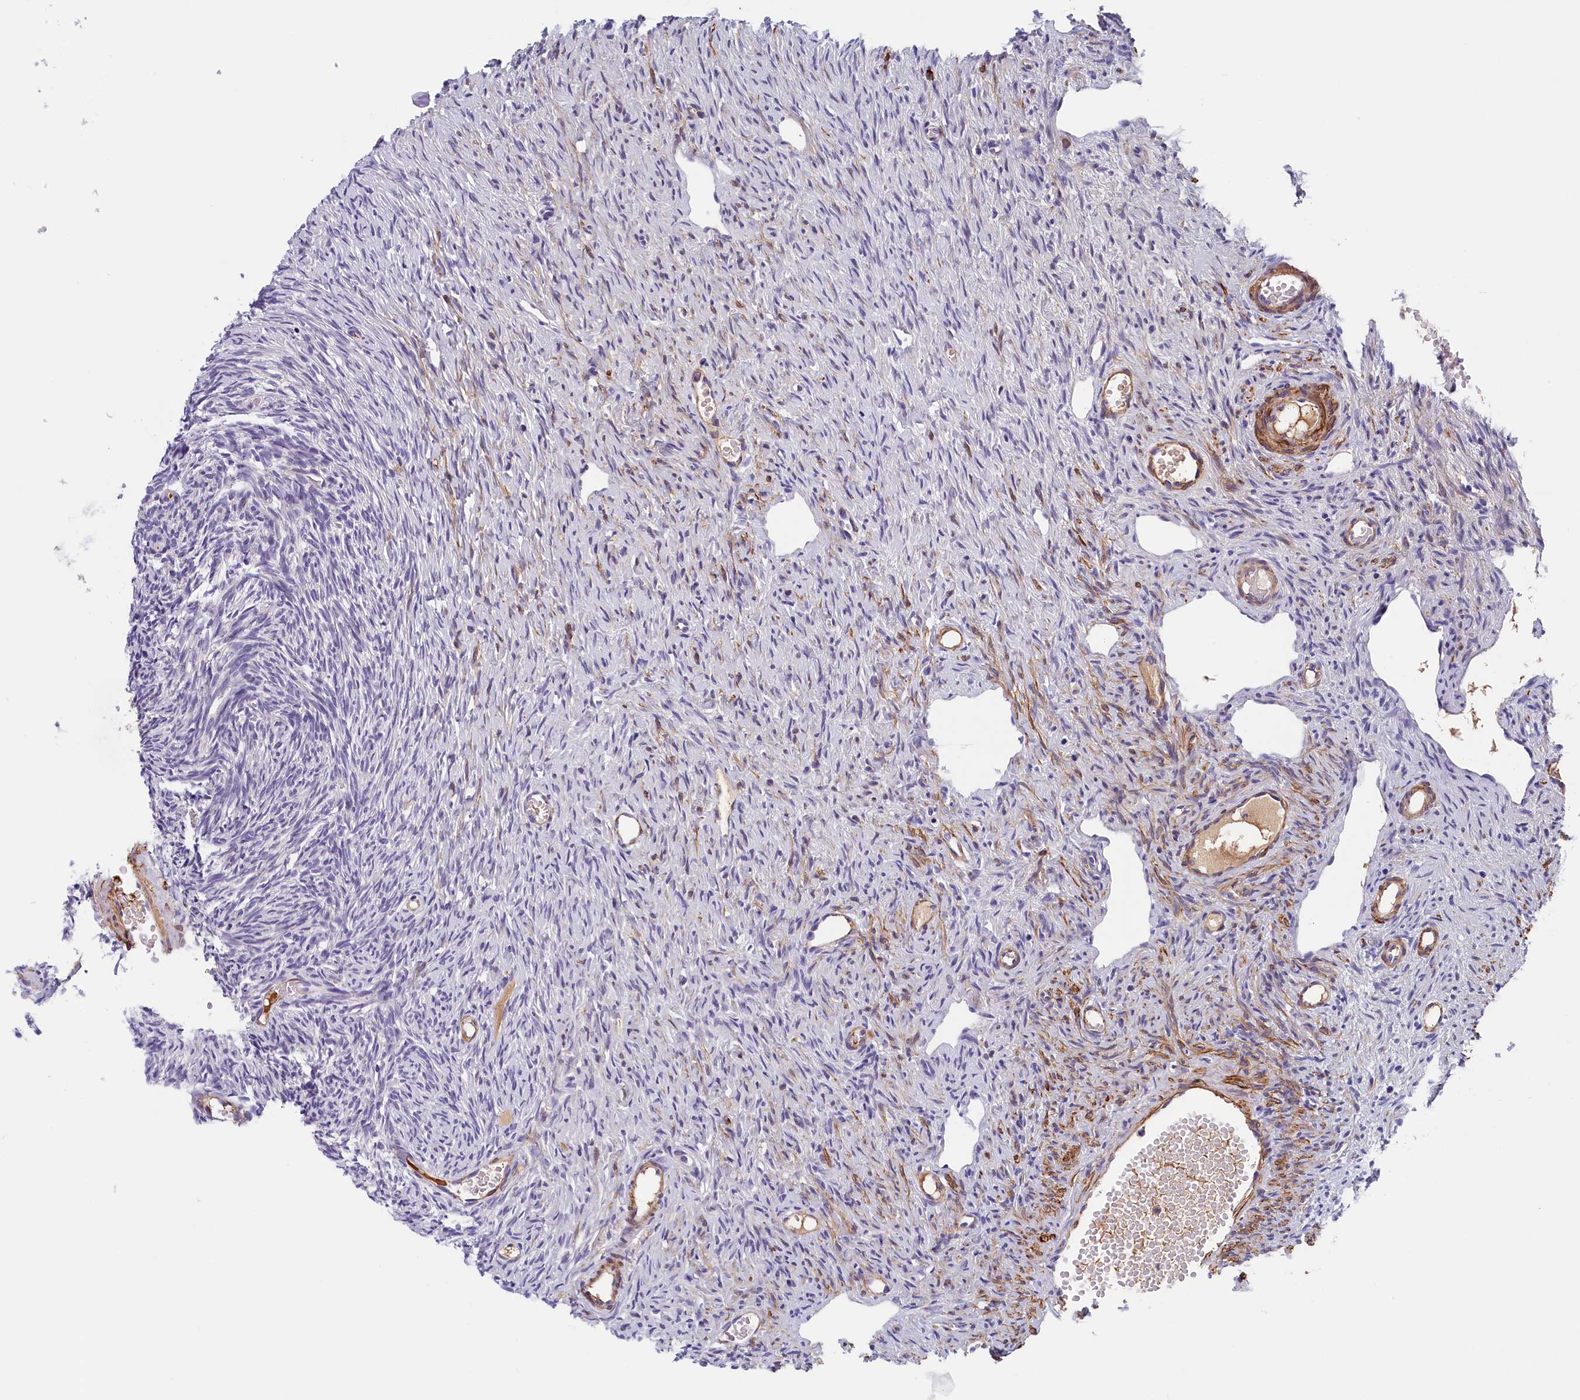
{"staining": {"intensity": "negative", "quantity": "none", "location": "none"}, "tissue": "ovary", "cell_type": "Follicle cells", "image_type": "normal", "snomed": [{"axis": "morphology", "description": "Normal tissue, NOS"}, {"axis": "topography", "description": "Ovary"}], "caption": "Follicle cells are negative for brown protein staining in benign ovary. The staining is performed using DAB brown chromogen with nuclei counter-stained in using hematoxylin.", "gene": "BCL2L13", "patient": {"sex": "female", "age": 51}}